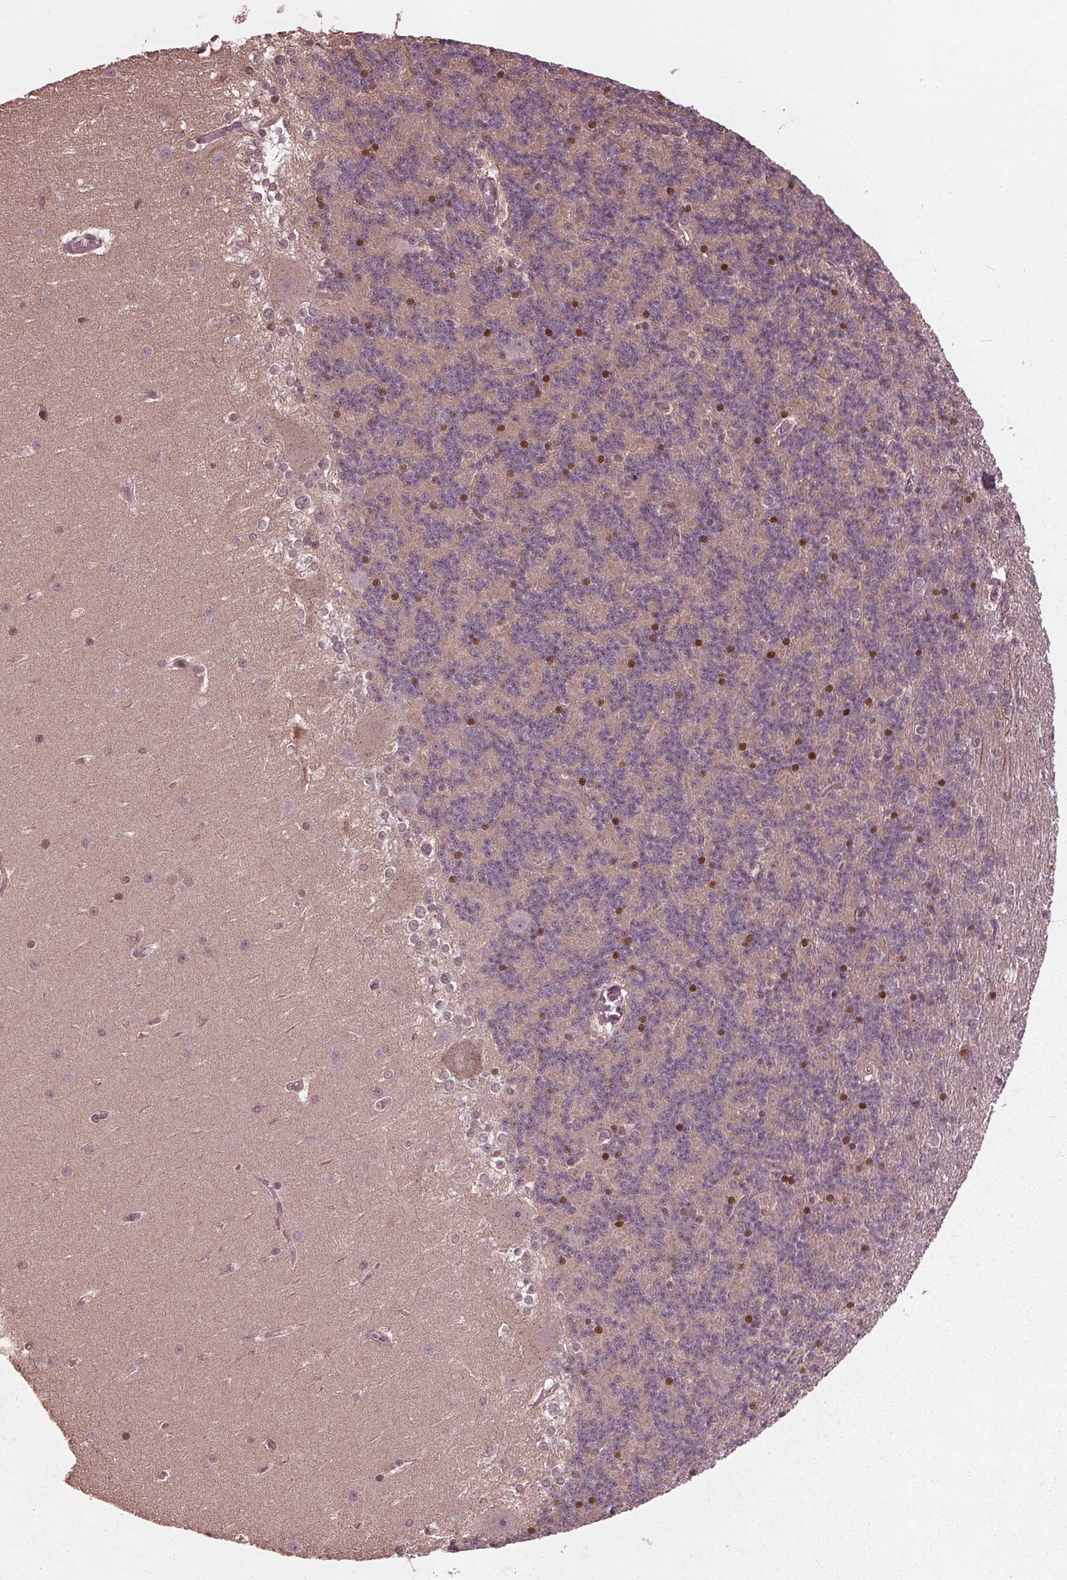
{"staining": {"intensity": "moderate", "quantity": "<25%", "location": "nuclear"}, "tissue": "cerebellum", "cell_type": "Cells in granular layer", "image_type": "normal", "snomed": [{"axis": "morphology", "description": "Normal tissue, NOS"}, {"axis": "topography", "description": "Cerebellum"}], "caption": "A brown stain highlights moderate nuclear expression of a protein in cells in granular layer of benign human cerebellum.", "gene": "BTBD1", "patient": {"sex": "female", "age": 19}}